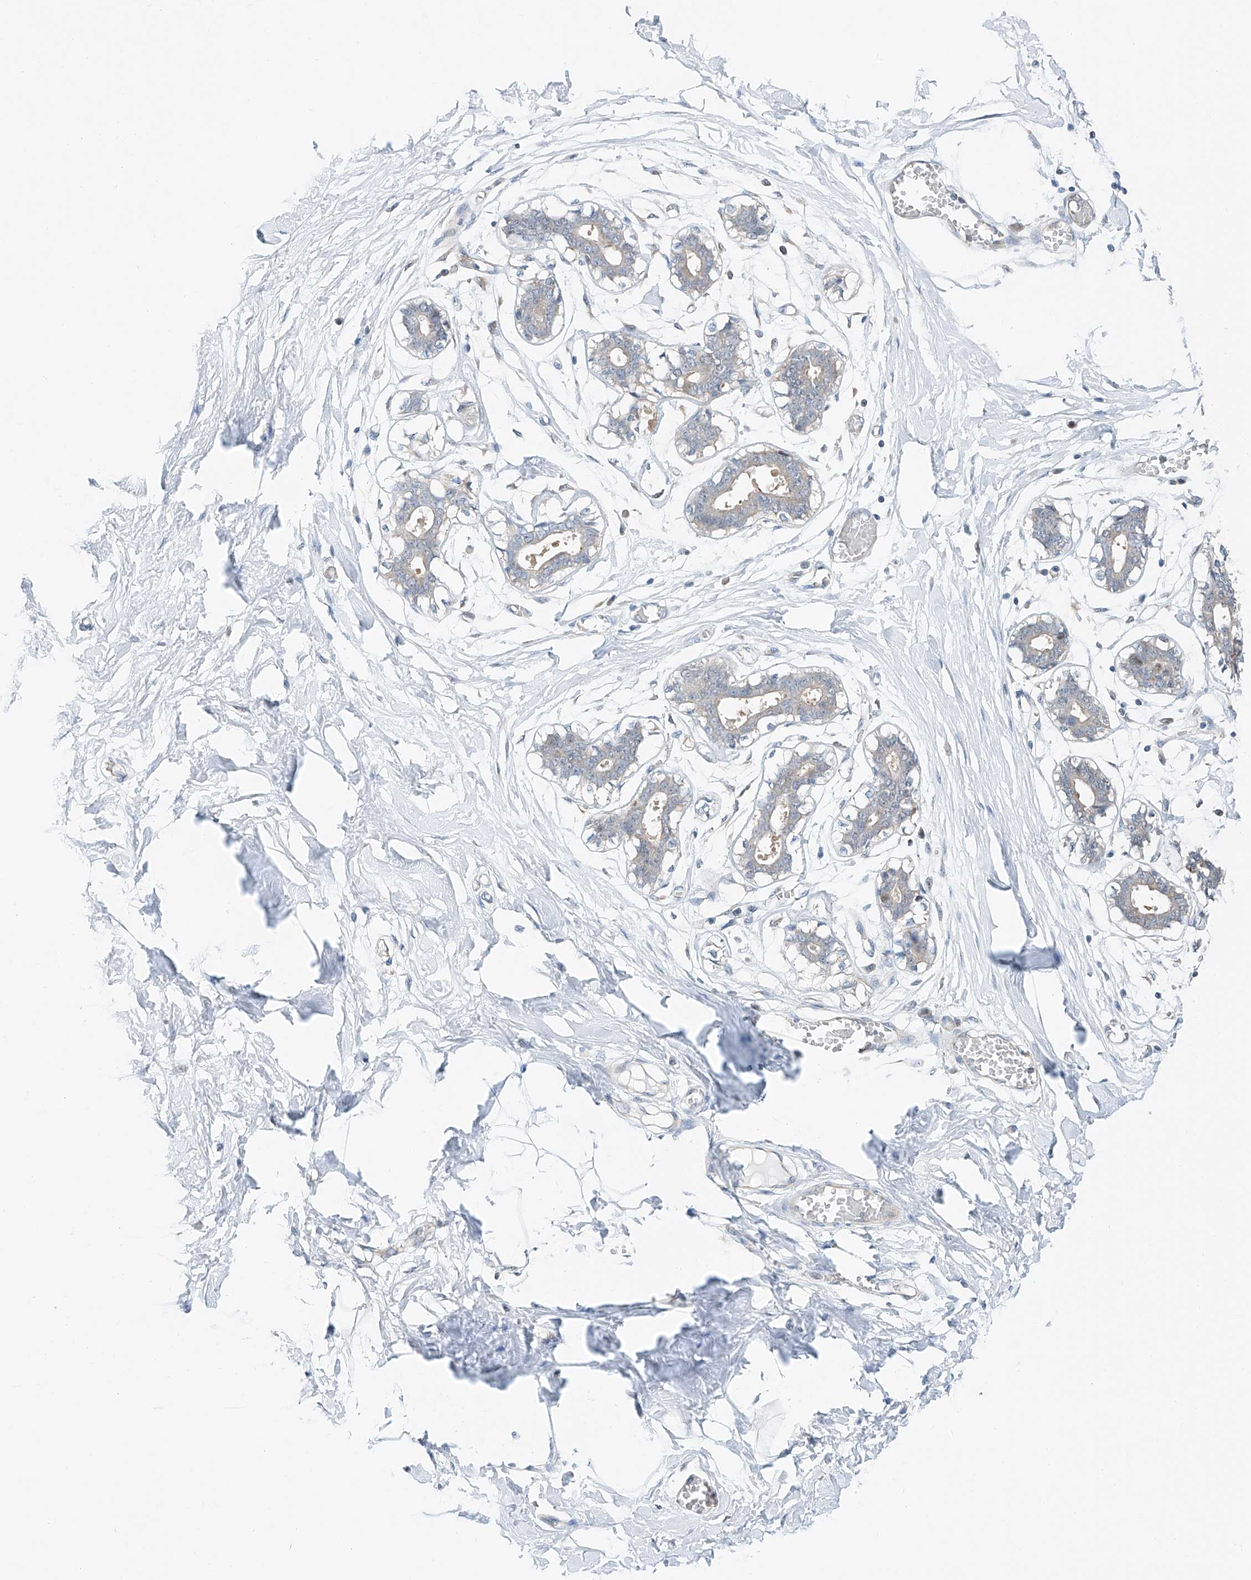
{"staining": {"intensity": "negative", "quantity": "none", "location": "none"}, "tissue": "breast", "cell_type": "Adipocytes", "image_type": "normal", "snomed": [{"axis": "morphology", "description": "Normal tissue, NOS"}, {"axis": "topography", "description": "Breast"}], "caption": "A high-resolution image shows immunohistochemistry (IHC) staining of unremarkable breast, which shows no significant expression in adipocytes. Brightfield microscopy of immunohistochemistry (IHC) stained with DAB (3,3'-diaminobenzidine) (brown) and hematoxylin (blue), captured at high magnification.", "gene": "CLDND1", "patient": {"sex": "female", "age": 27}}